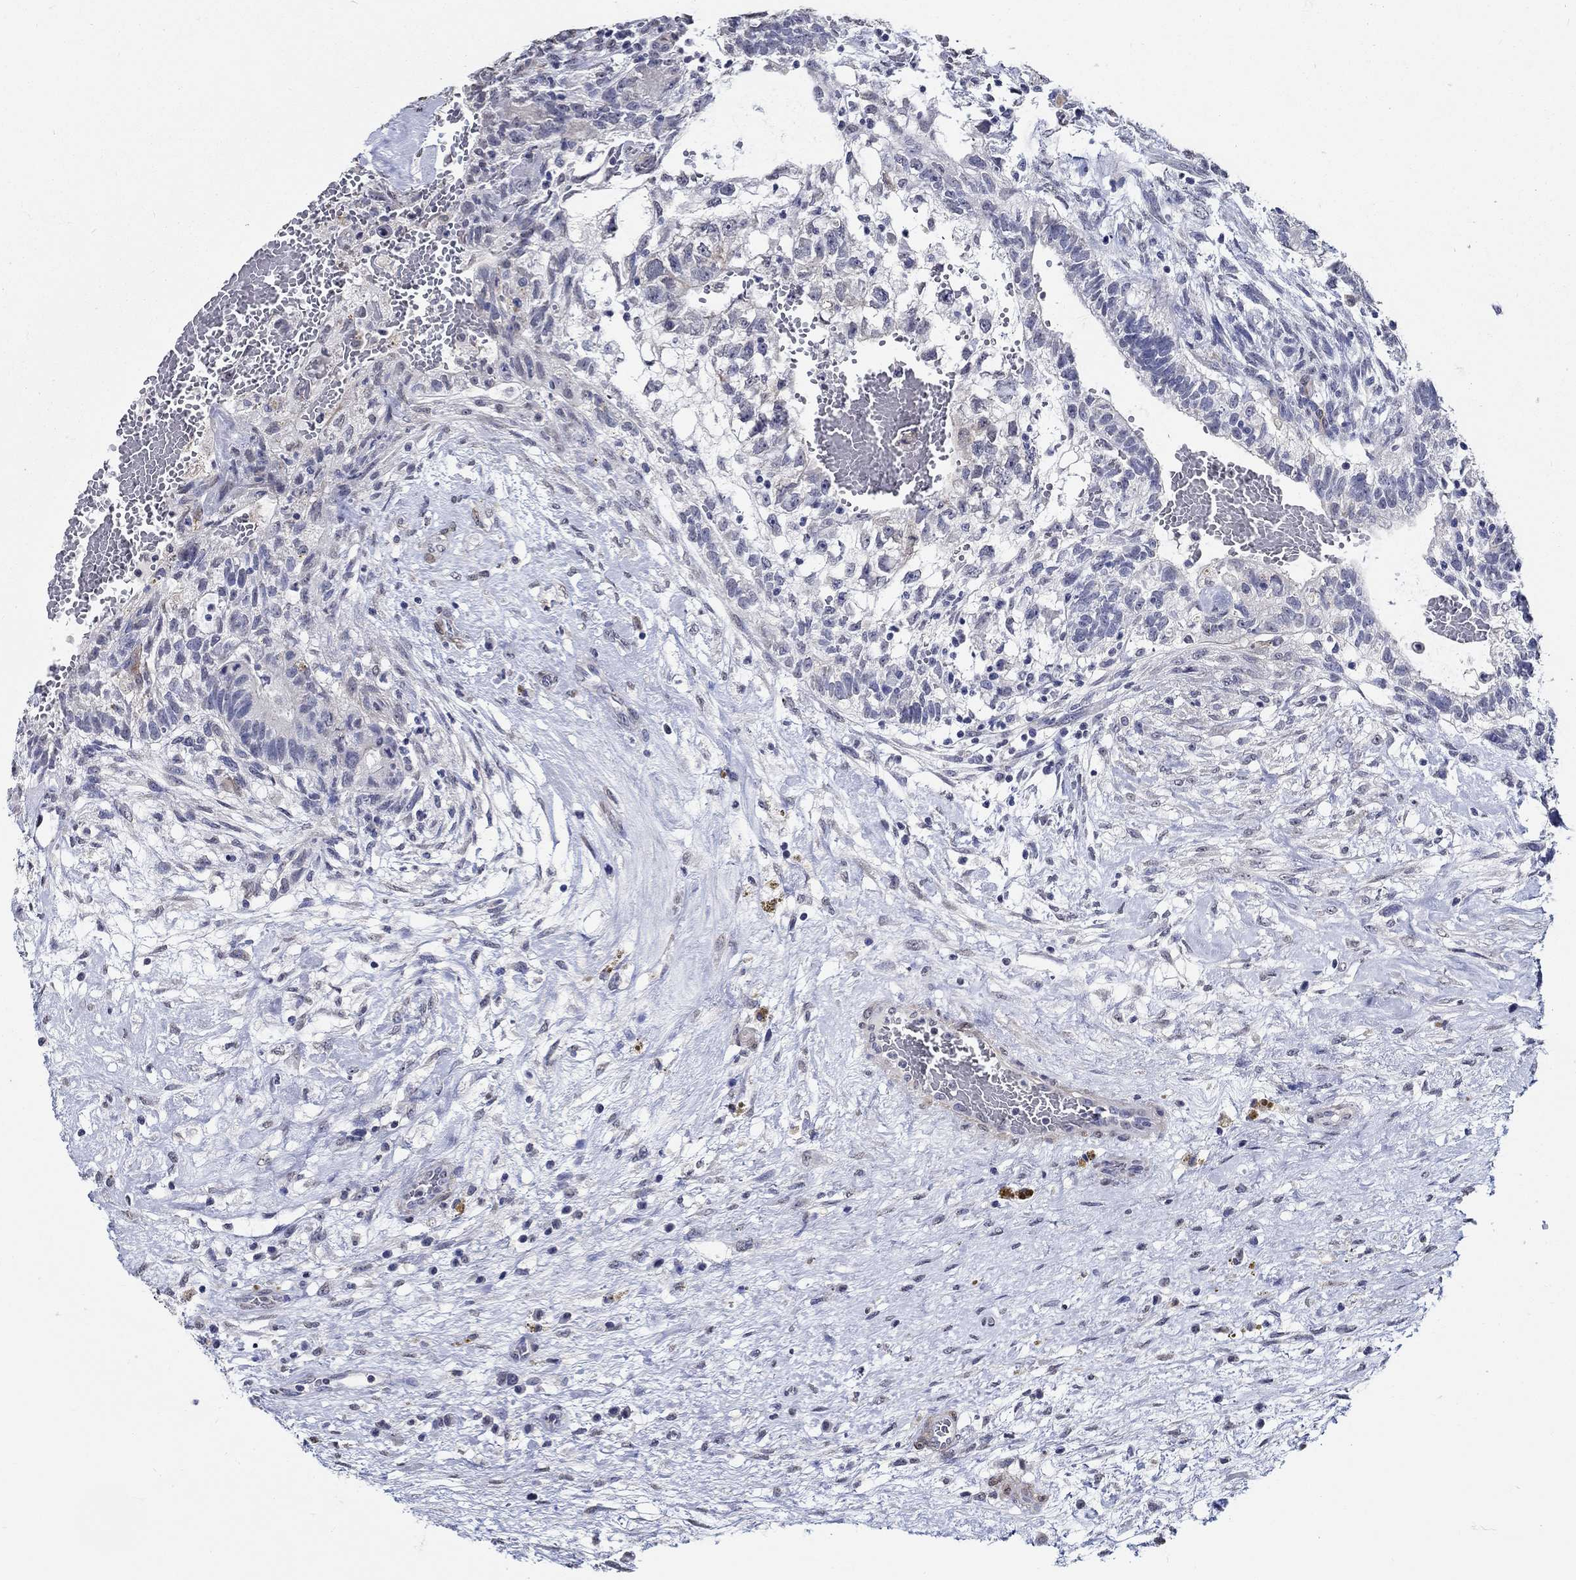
{"staining": {"intensity": "negative", "quantity": "none", "location": "none"}, "tissue": "testis cancer", "cell_type": "Tumor cells", "image_type": "cancer", "snomed": [{"axis": "morphology", "description": "Normal tissue, NOS"}, {"axis": "morphology", "description": "Carcinoma, Embryonal, NOS"}, {"axis": "topography", "description": "Testis"}, {"axis": "topography", "description": "Epididymis"}], "caption": "A micrograph of testis cancer stained for a protein displays no brown staining in tumor cells.", "gene": "PDE1B", "patient": {"sex": "male", "age": 32}}